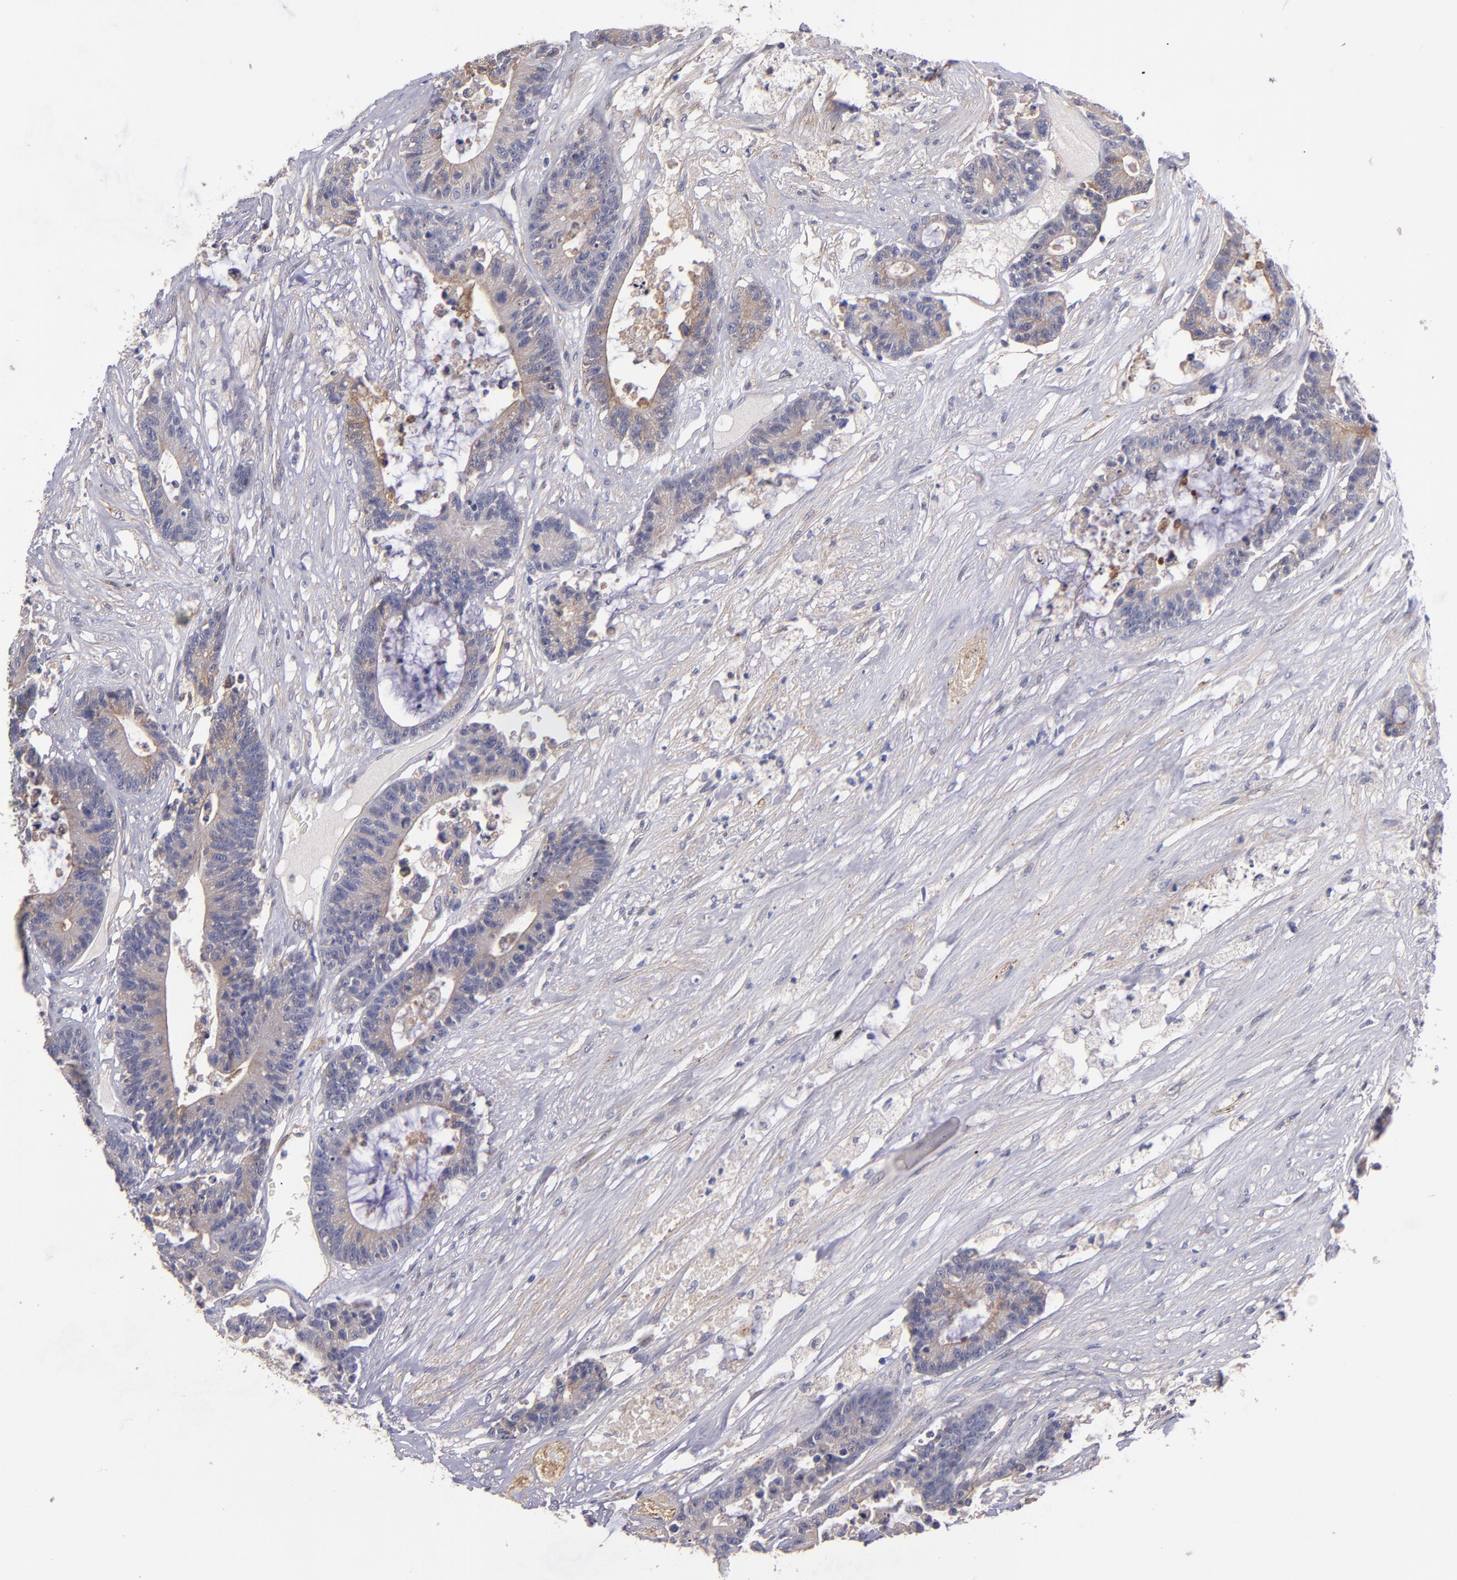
{"staining": {"intensity": "moderate", "quantity": ">75%", "location": "cytoplasmic/membranous"}, "tissue": "colorectal cancer", "cell_type": "Tumor cells", "image_type": "cancer", "snomed": [{"axis": "morphology", "description": "Adenocarcinoma, NOS"}, {"axis": "topography", "description": "Colon"}], "caption": "This is an image of IHC staining of adenocarcinoma (colorectal), which shows moderate expression in the cytoplasmic/membranous of tumor cells.", "gene": "PLSCR4", "patient": {"sex": "female", "age": 84}}